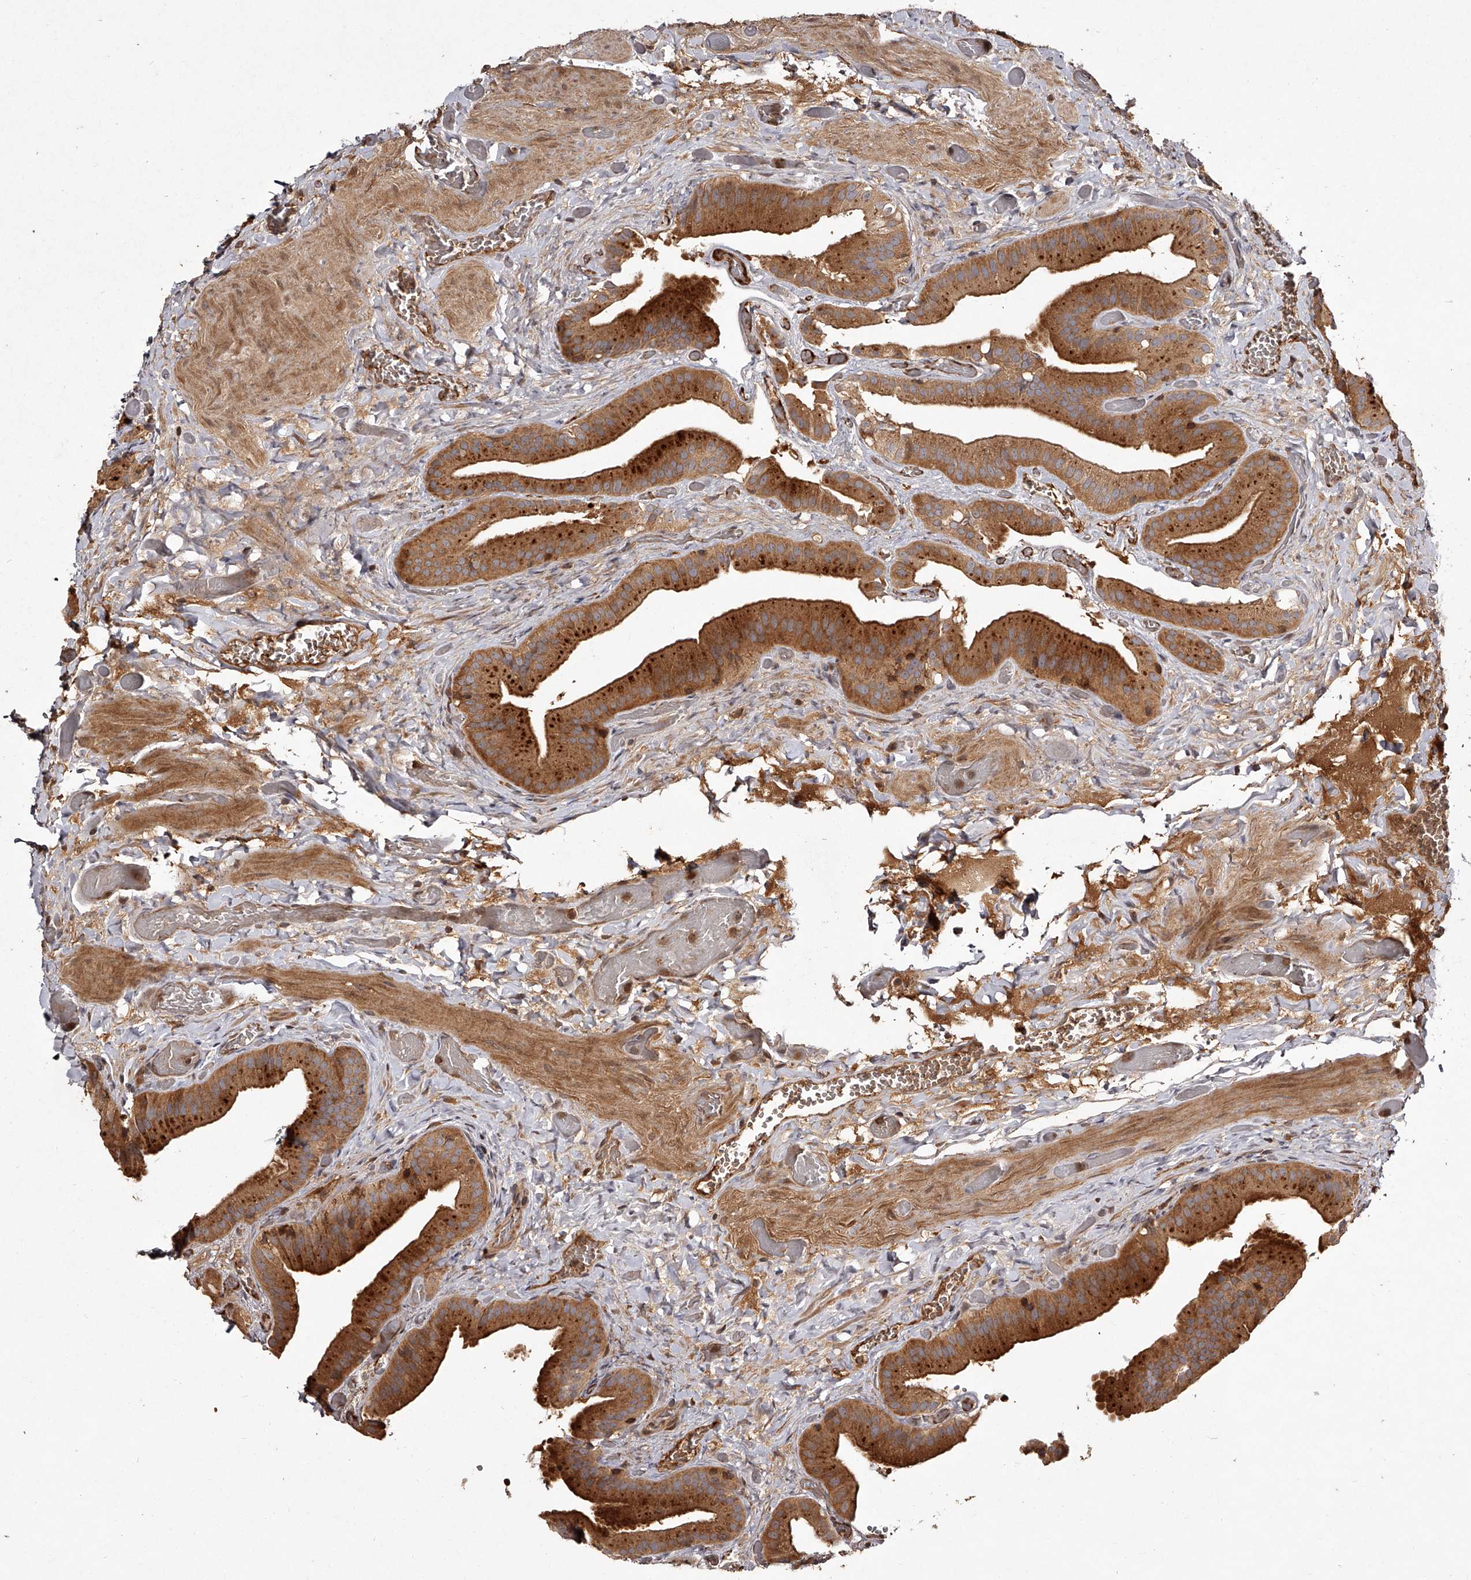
{"staining": {"intensity": "strong", "quantity": ">75%", "location": "cytoplasmic/membranous"}, "tissue": "gallbladder", "cell_type": "Glandular cells", "image_type": "normal", "snomed": [{"axis": "morphology", "description": "Normal tissue, NOS"}, {"axis": "topography", "description": "Gallbladder"}], "caption": "Immunohistochemical staining of normal gallbladder demonstrates high levels of strong cytoplasmic/membranous expression in about >75% of glandular cells. Nuclei are stained in blue.", "gene": "CRYZL1", "patient": {"sex": "female", "age": 64}}